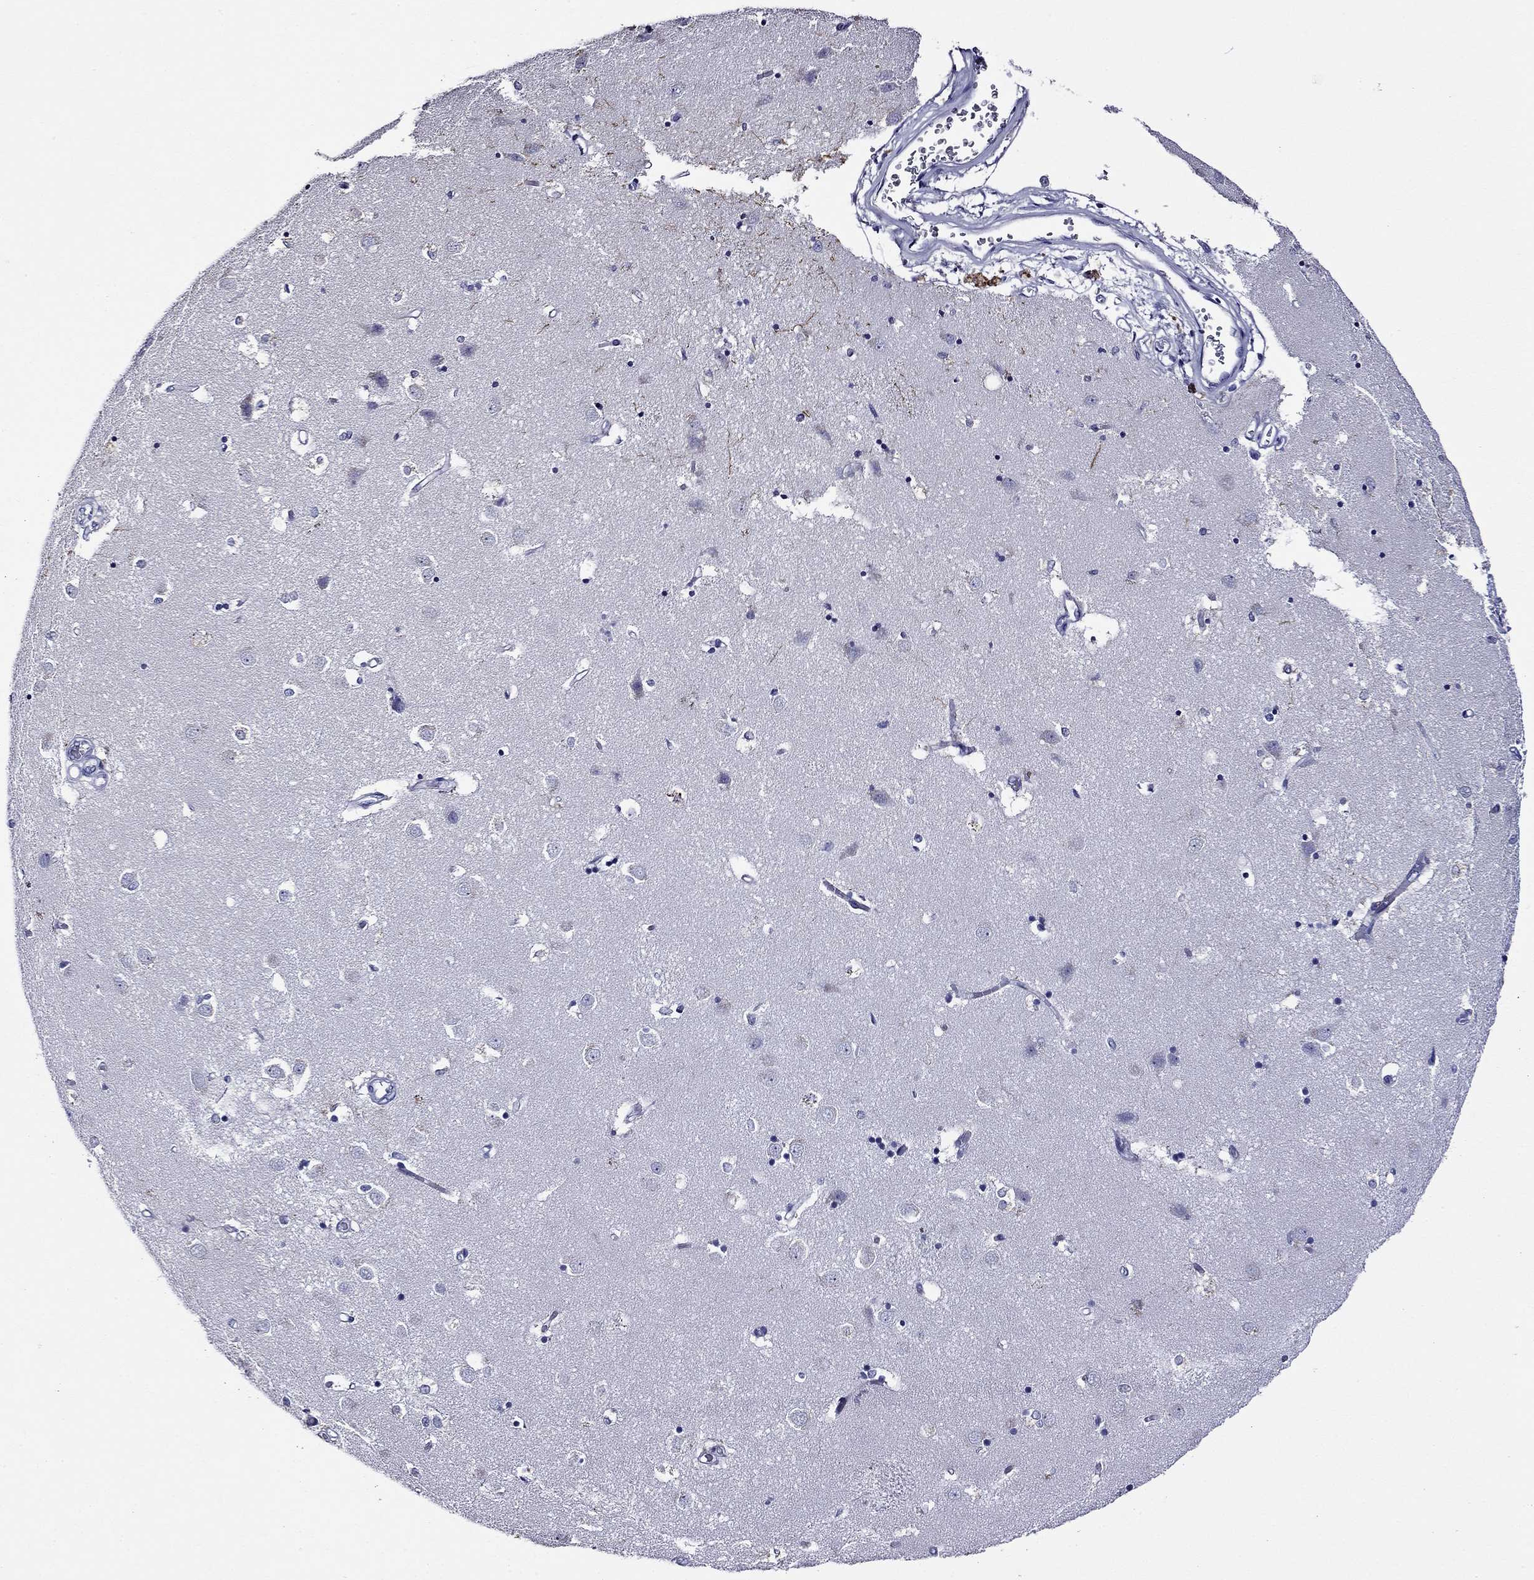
{"staining": {"intensity": "negative", "quantity": "none", "location": "none"}, "tissue": "caudate", "cell_type": "Glial cells", "image_type": "normal", "snomed": [{"axis": "morphology", "description": "Normal tissue, NOS"}, {"axis": "topography", "description": "Lateral ventricle wall"}], "caption": "This micrograph is of benign caudate stained with immunohistochemistry to label a protein in brown with the nuclei are counter-stained blue. There is no positivity in glial cells. The staining is performed using DAB (3,3'-diaminobenzidine) brown chromogen with nuclei counter-stained in using hematoxylin.", "gene": "ODF4", "patient": {"sex": "male", "age": 54}}